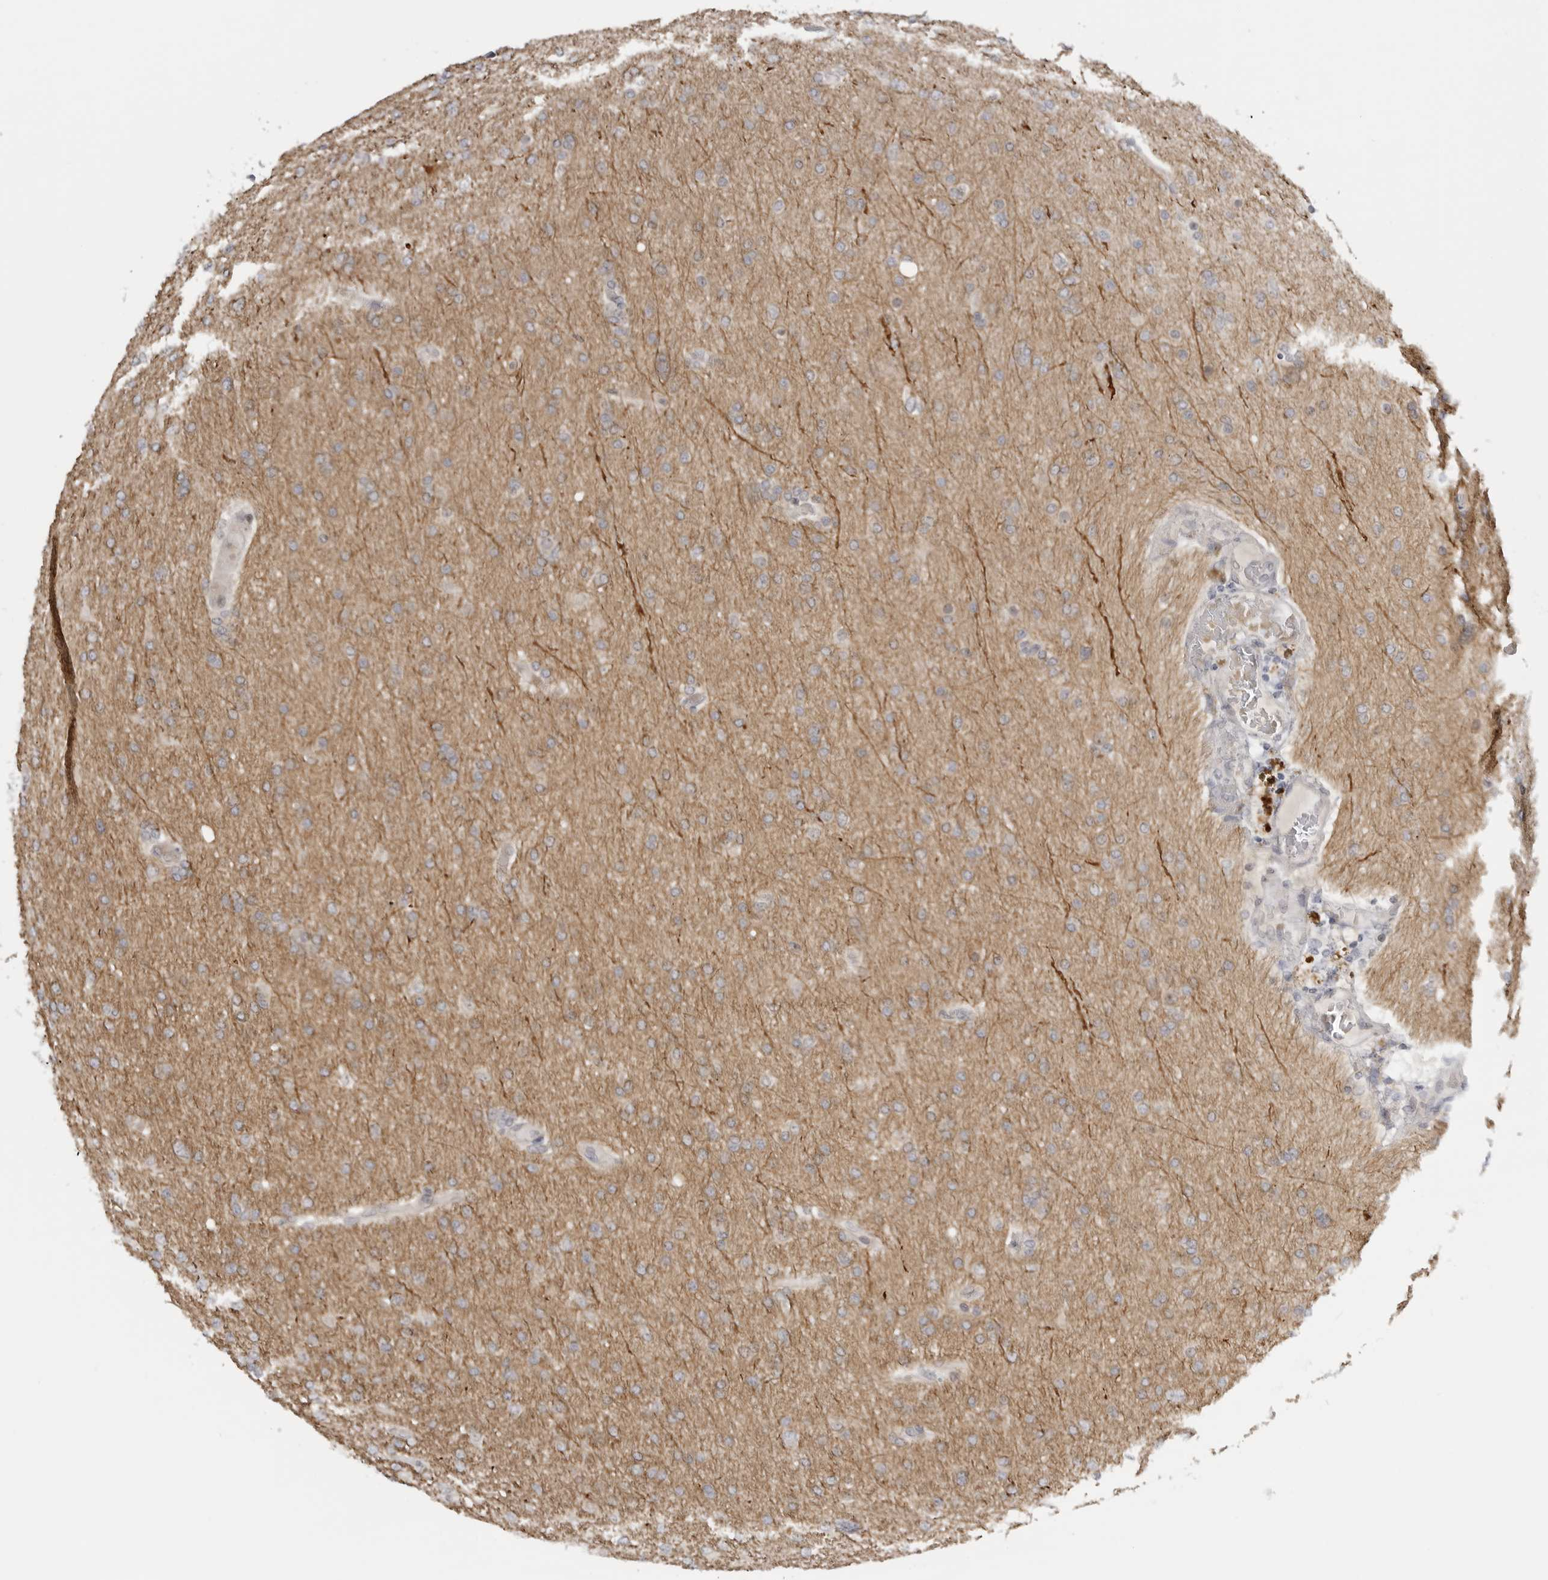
{"staining": {"intensity": "weak", "quantity": "<25%", "location": "cytoplasmic/membranous"}, "tissue": "glioma", "cell_type": "Tumor cells", "image_type": "cancer", "snomed": [{"axis": "morphology", "description": "Glioma, malignant, High grade"}, {"axis": "topography", "description": "Cerebral cortex"}], "caption": "The photomicrograph reveals no significant staining in tumor cells of glioma. Brightfield microscopy of immunohistochemistry stained with DAB (brown) and hematoxylin (blue), captured at high magnification.", "gene": "CEP295NL", "patient": {"sex": "female", "age": 36}}